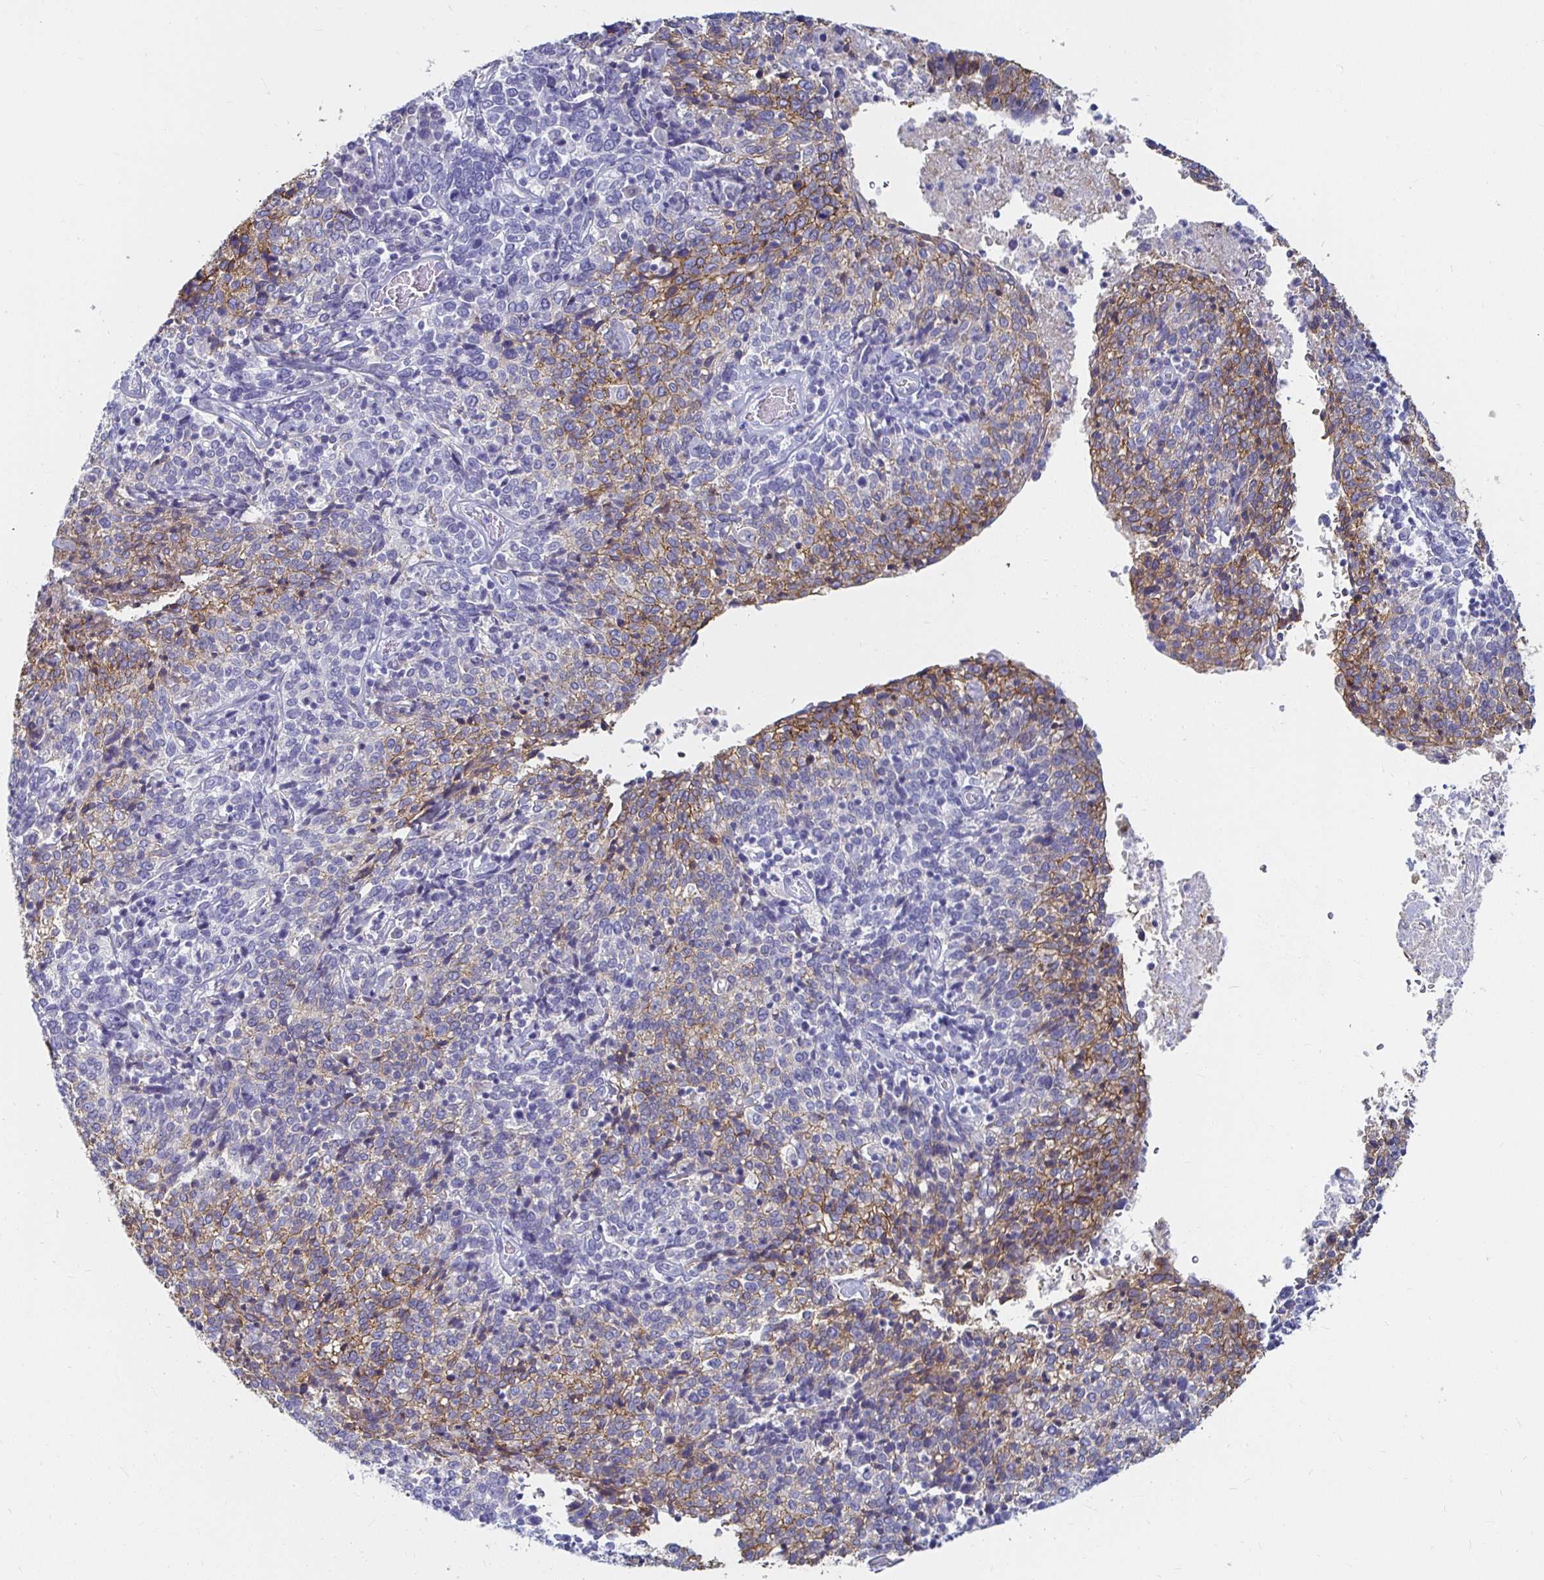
{"staining": {"intensity": "weak", "quantity": "25%-75%", "location": "cytoplasmic/membranous"}, "tissue": "cervical cancer", "cell_type": "Tumor cells", "image_type": "cancer", "snomed": [{"axis": "morphology", "description": "Squamous cell carcinoma, NOS"}, {"axis": "topography", "description": "Cervix"}], "caption": "Immunohistochemistry micrograph of cervical cancer (squamous cell carcinoma) stained for a protein (brown), which displays low levels of weak cytoplasmic/membranous staining in about 25%-75% of tumor cells.", "gene": "CA9", "patient": {"sex": "female", "age": 46}}